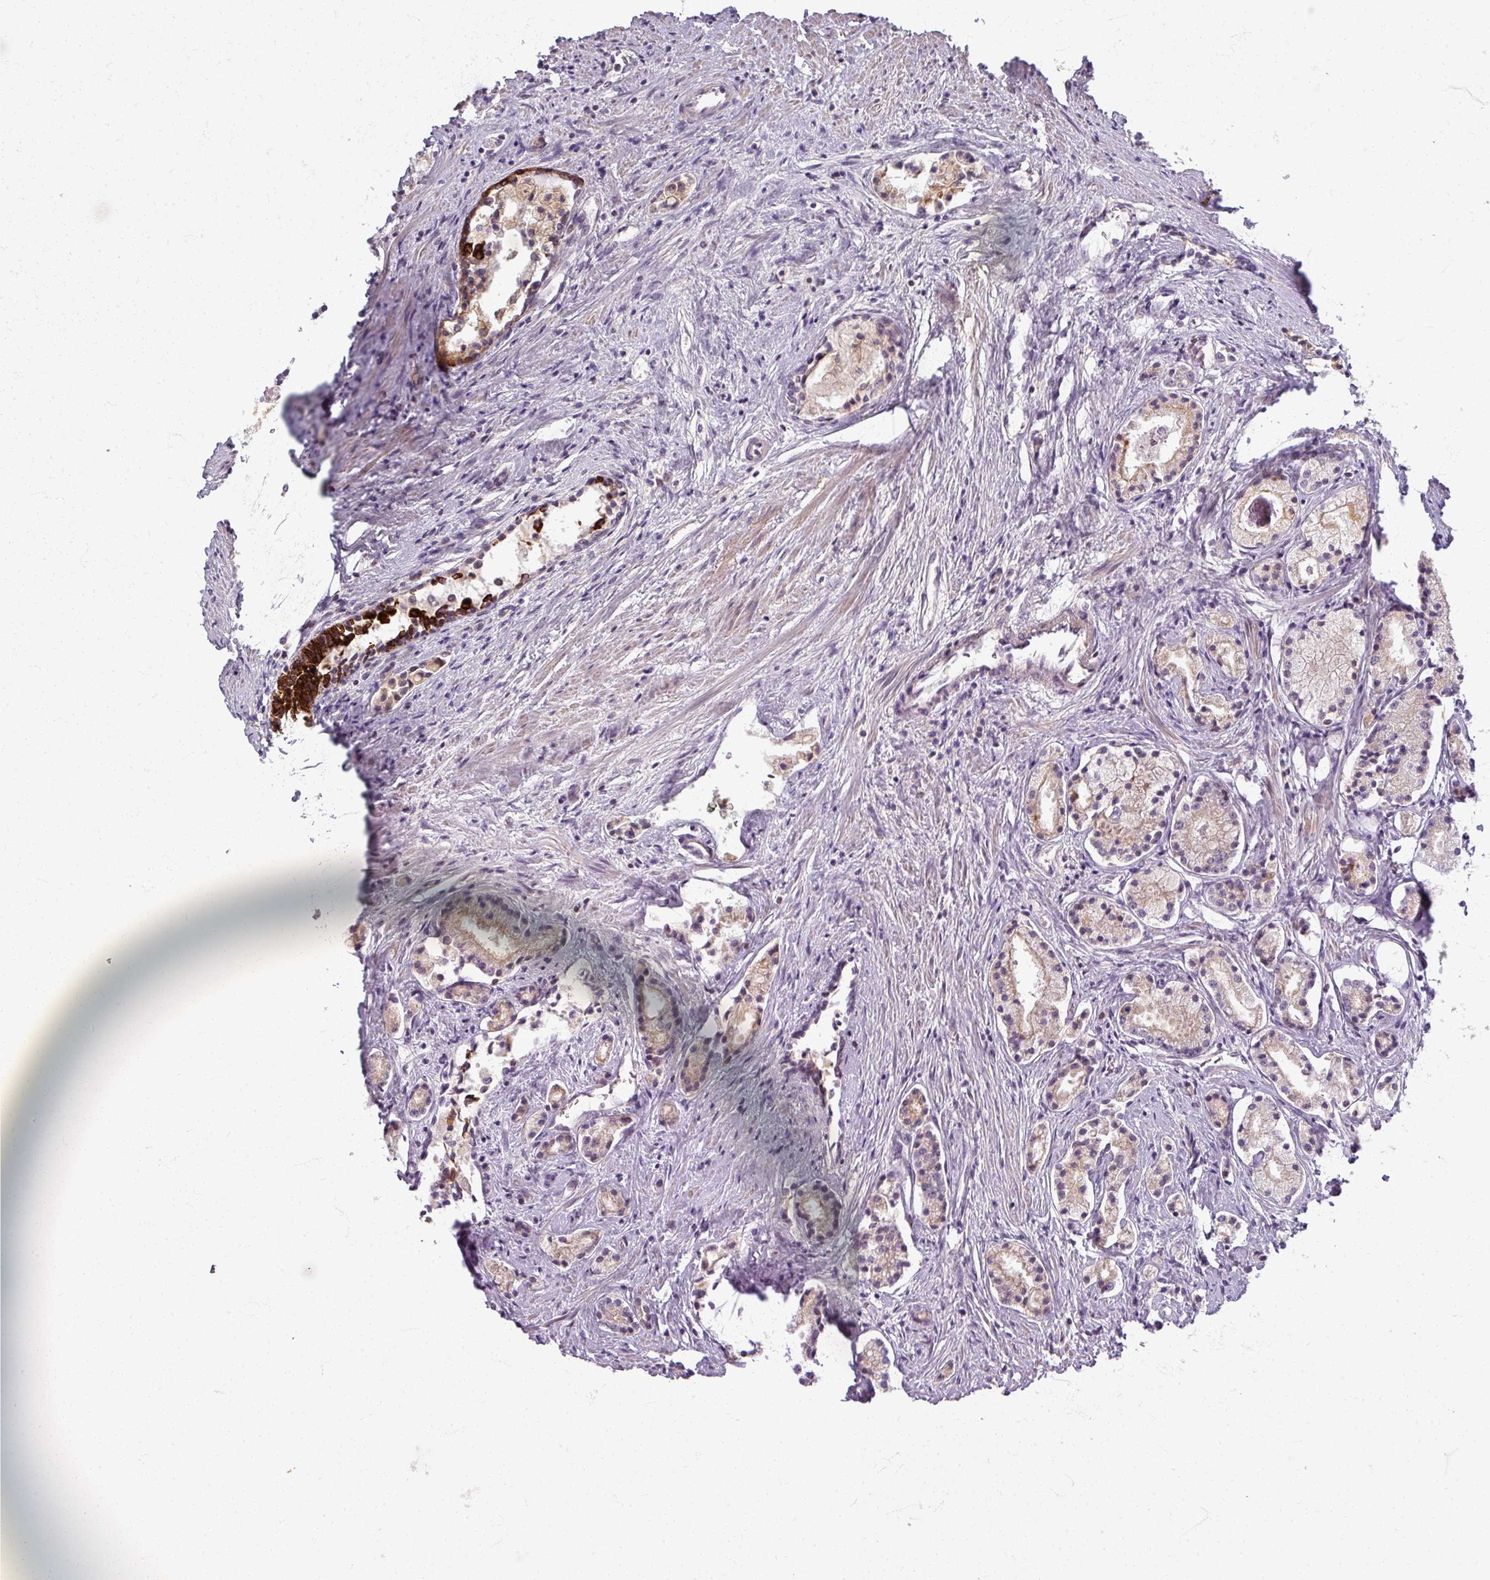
{"staining": {"intensity": "weak", "quantity": "<25%", "location": "cytoplasmic/membranous"}, "tissue": "prostate cancer", "cell_type": "Tumor cells", "image_type": "cancer", "snomed": [{"axis": "morphology", "description": "Adenocarcinoma, High grade"}, {"axis": "topography", "description": "Prostate"}], "caption": "Immunohistochemistry (IHC) photomicrograph of neoplastic tissue: human prostate cancer stained with DAB (3,3'-diaminobenzidine) shows no significant protein expression in tumor cells.", "gene": "TTLL7", "patient": {"sex": "male", "age": 69}}